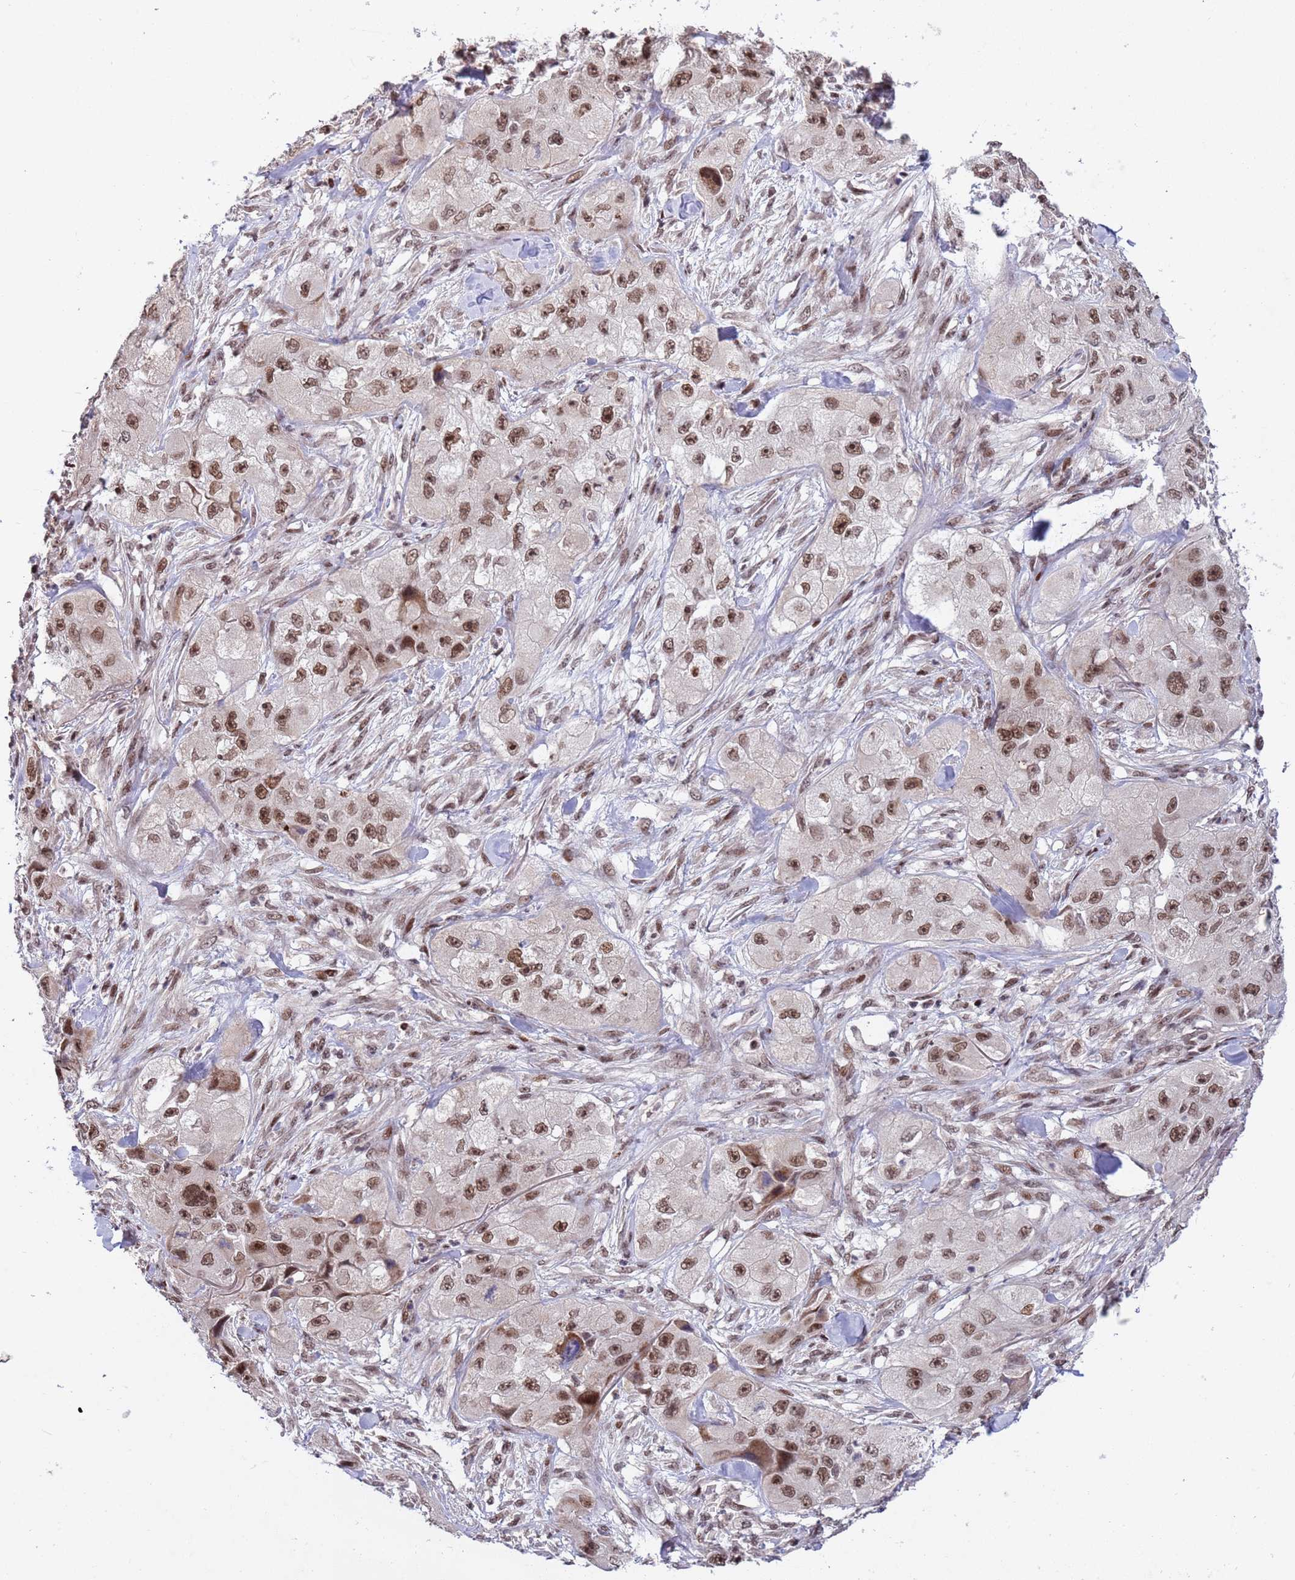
{"staining": {"intensity": "moderate", "quantity": ">75%", "location": "nuclear"}, "tissue": "skin cancer", "cell_type": "Tumor cells", "image_type": "cancer", "snomed": [{"axis": "morphology", "description": "Squamous cell carcinoma, NOS"}, {"axis": "topography", "description": "Skin"}, {"axis": "topography", "description": "Subcutis"}], "caption": "Protein staining exhibits moderate nuclear expression in approximately >75% of tumor cells in squamous cell carcinoma (skin).", "gene": "PPM1H", "patient": {"sex": "male", "age": 73}}